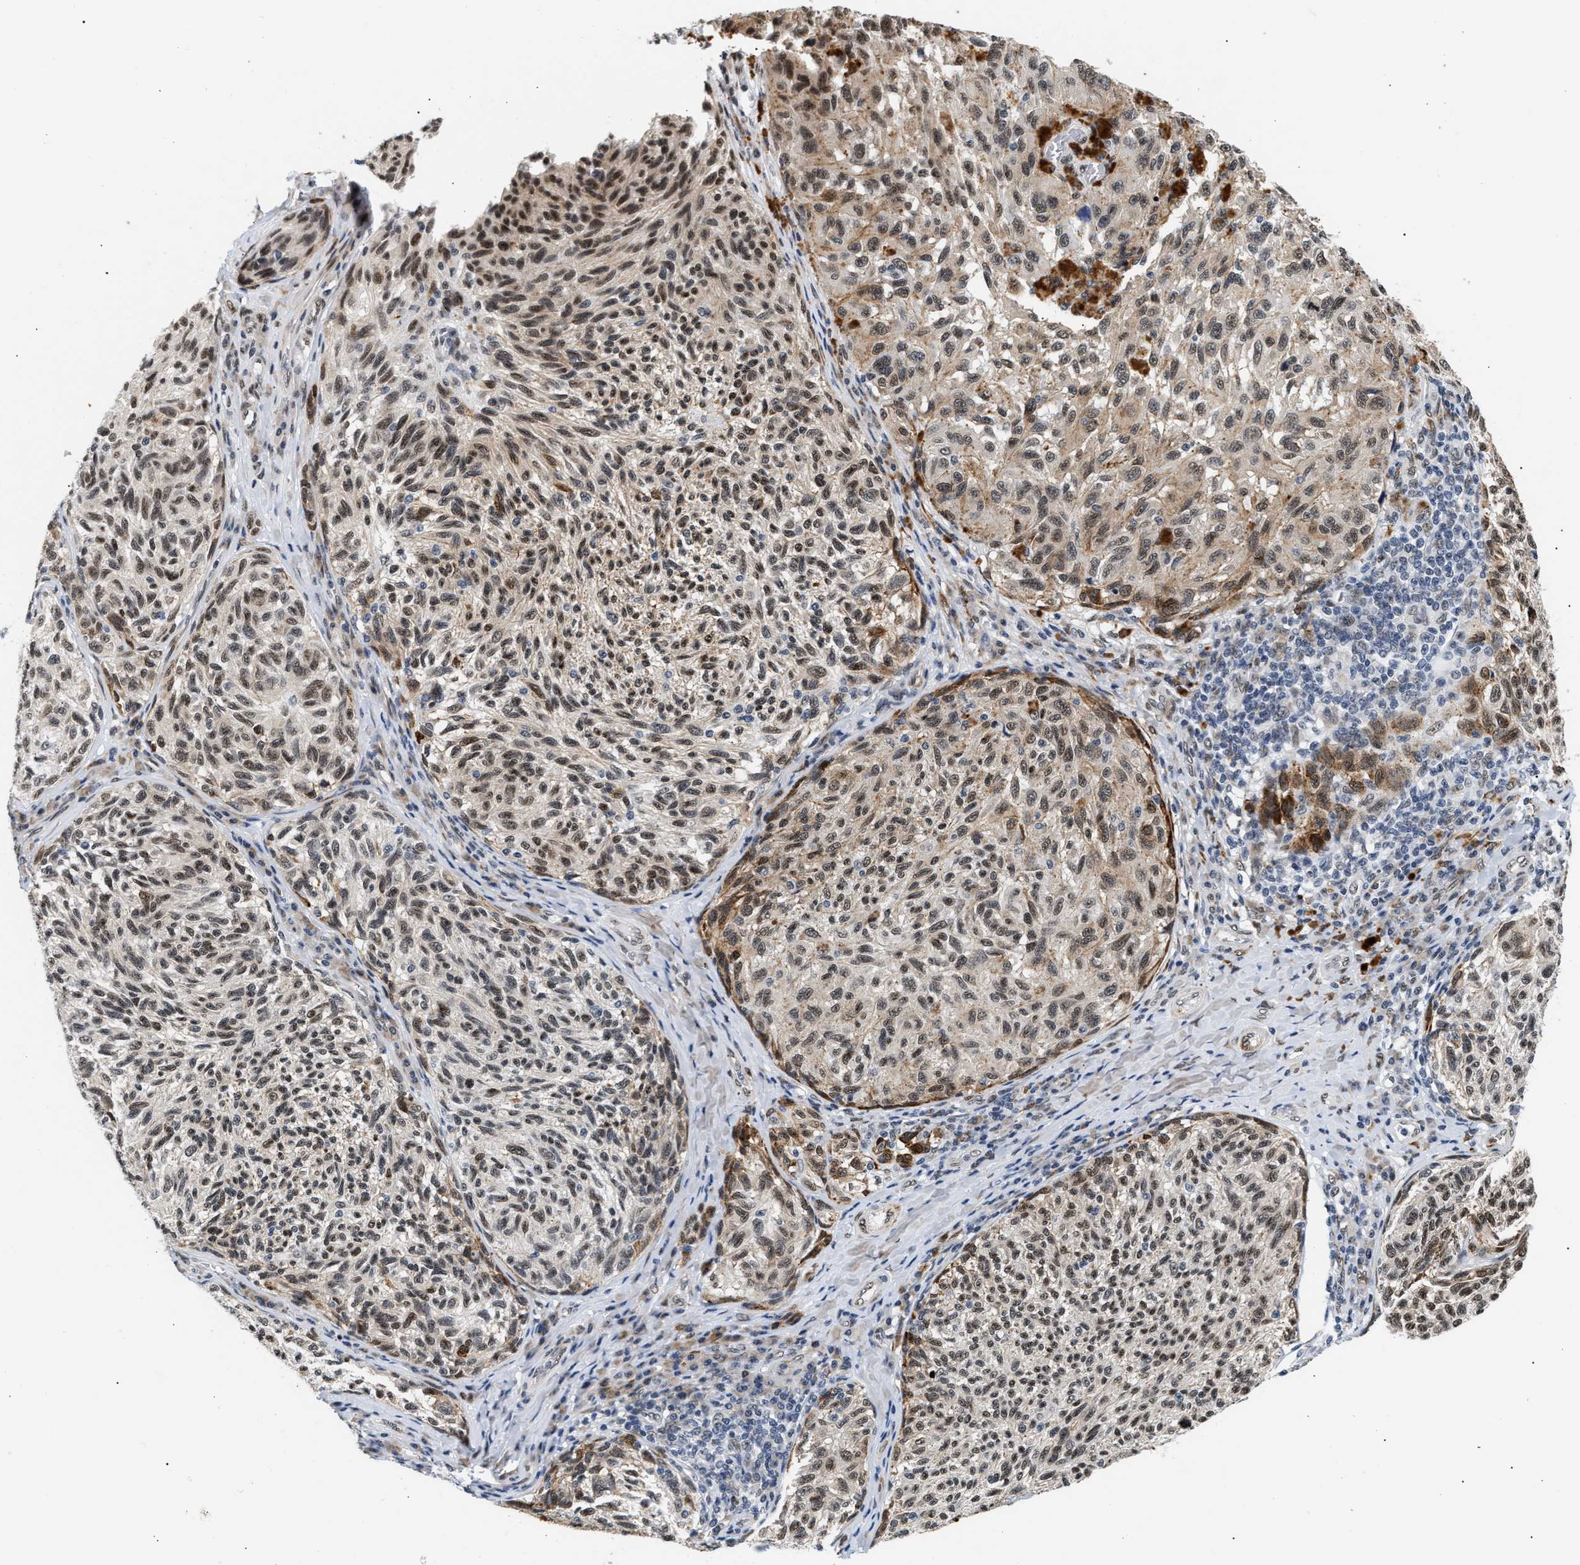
{"staining": {"intensity": "weak", "quantity": ">75%", "location": "cytoplasmic/membranous,nuclear"}, "tissue": "melanoma", "cell_type": "Tumor cells", "image_type": "cancer", "snomed": [{"axis": "morphology", "description": "Malignant melanoma, NOS"}, {"axis": "topography", "description": "Skin"}], "caption": "This photomicrograph demonstrates immunohistochemistry (IHC) staining of malignant melanoma, with low weak cytoplasmic/membranous and nuclear expression in approximately >75% of tumor cells.", "gene": "THOC1", "patient": {"sex": "female", "age": 73}}